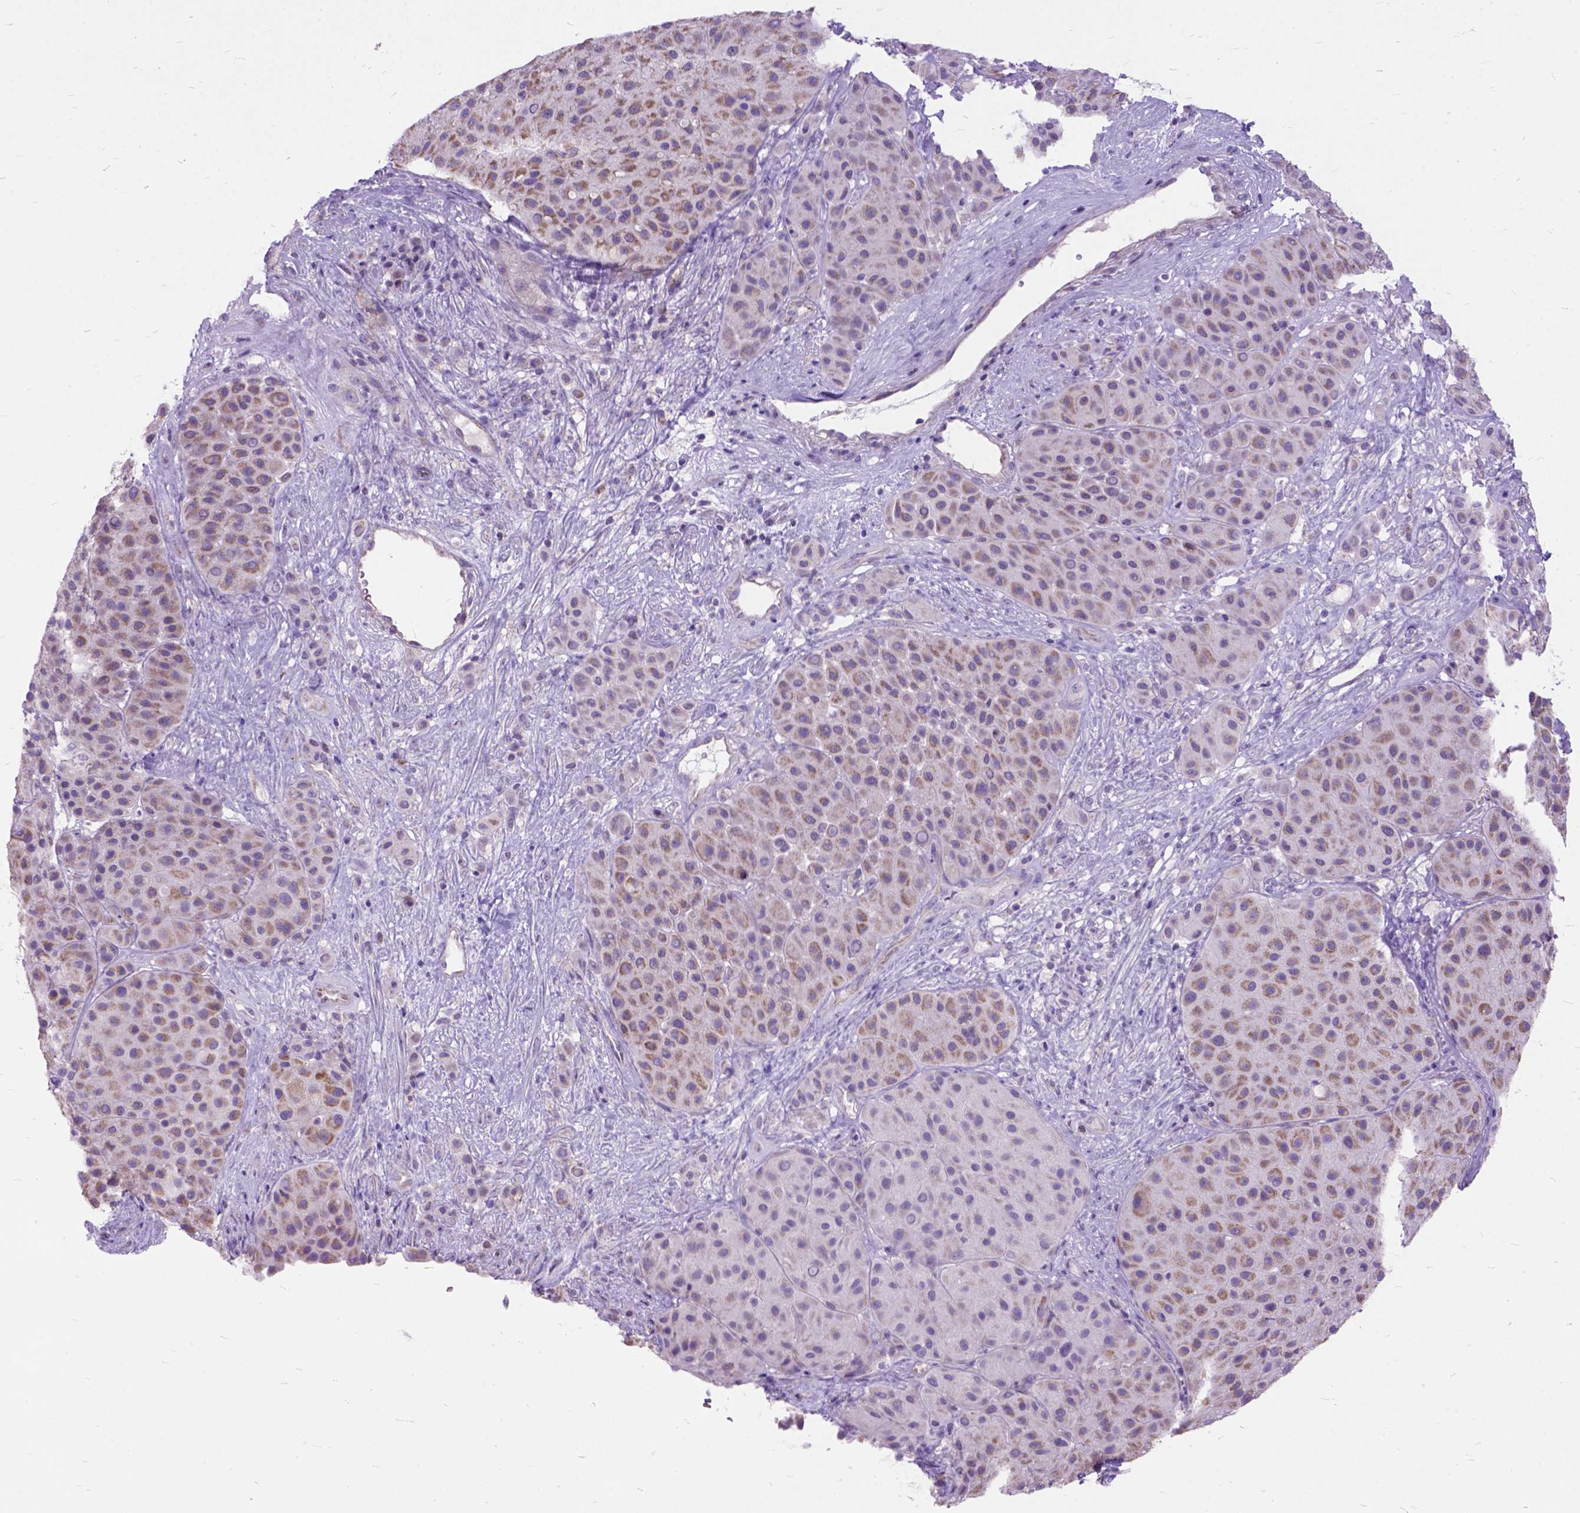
{"staining": {"intensity": "weak", "quantity": ">75%", "location": "cytoplasmic/membranous"}, "tissue": "melanoma", "cell_type": "Tumor cells", "image_type": "cancer", "snomed": [{"axis": "morphology", "description": "Malignant melanoma, Metastatic site"}, {"axis": "topography", "description": "Smooth muscle"}], "caption": "Protein expression analysis of malignant melanoma (metastatic site) reveals weak cytoplasmic/membranous staining in about >75% of tumor cells.", "gene": "CTAG2", "patient": {"sex": "male", "age": 41}}